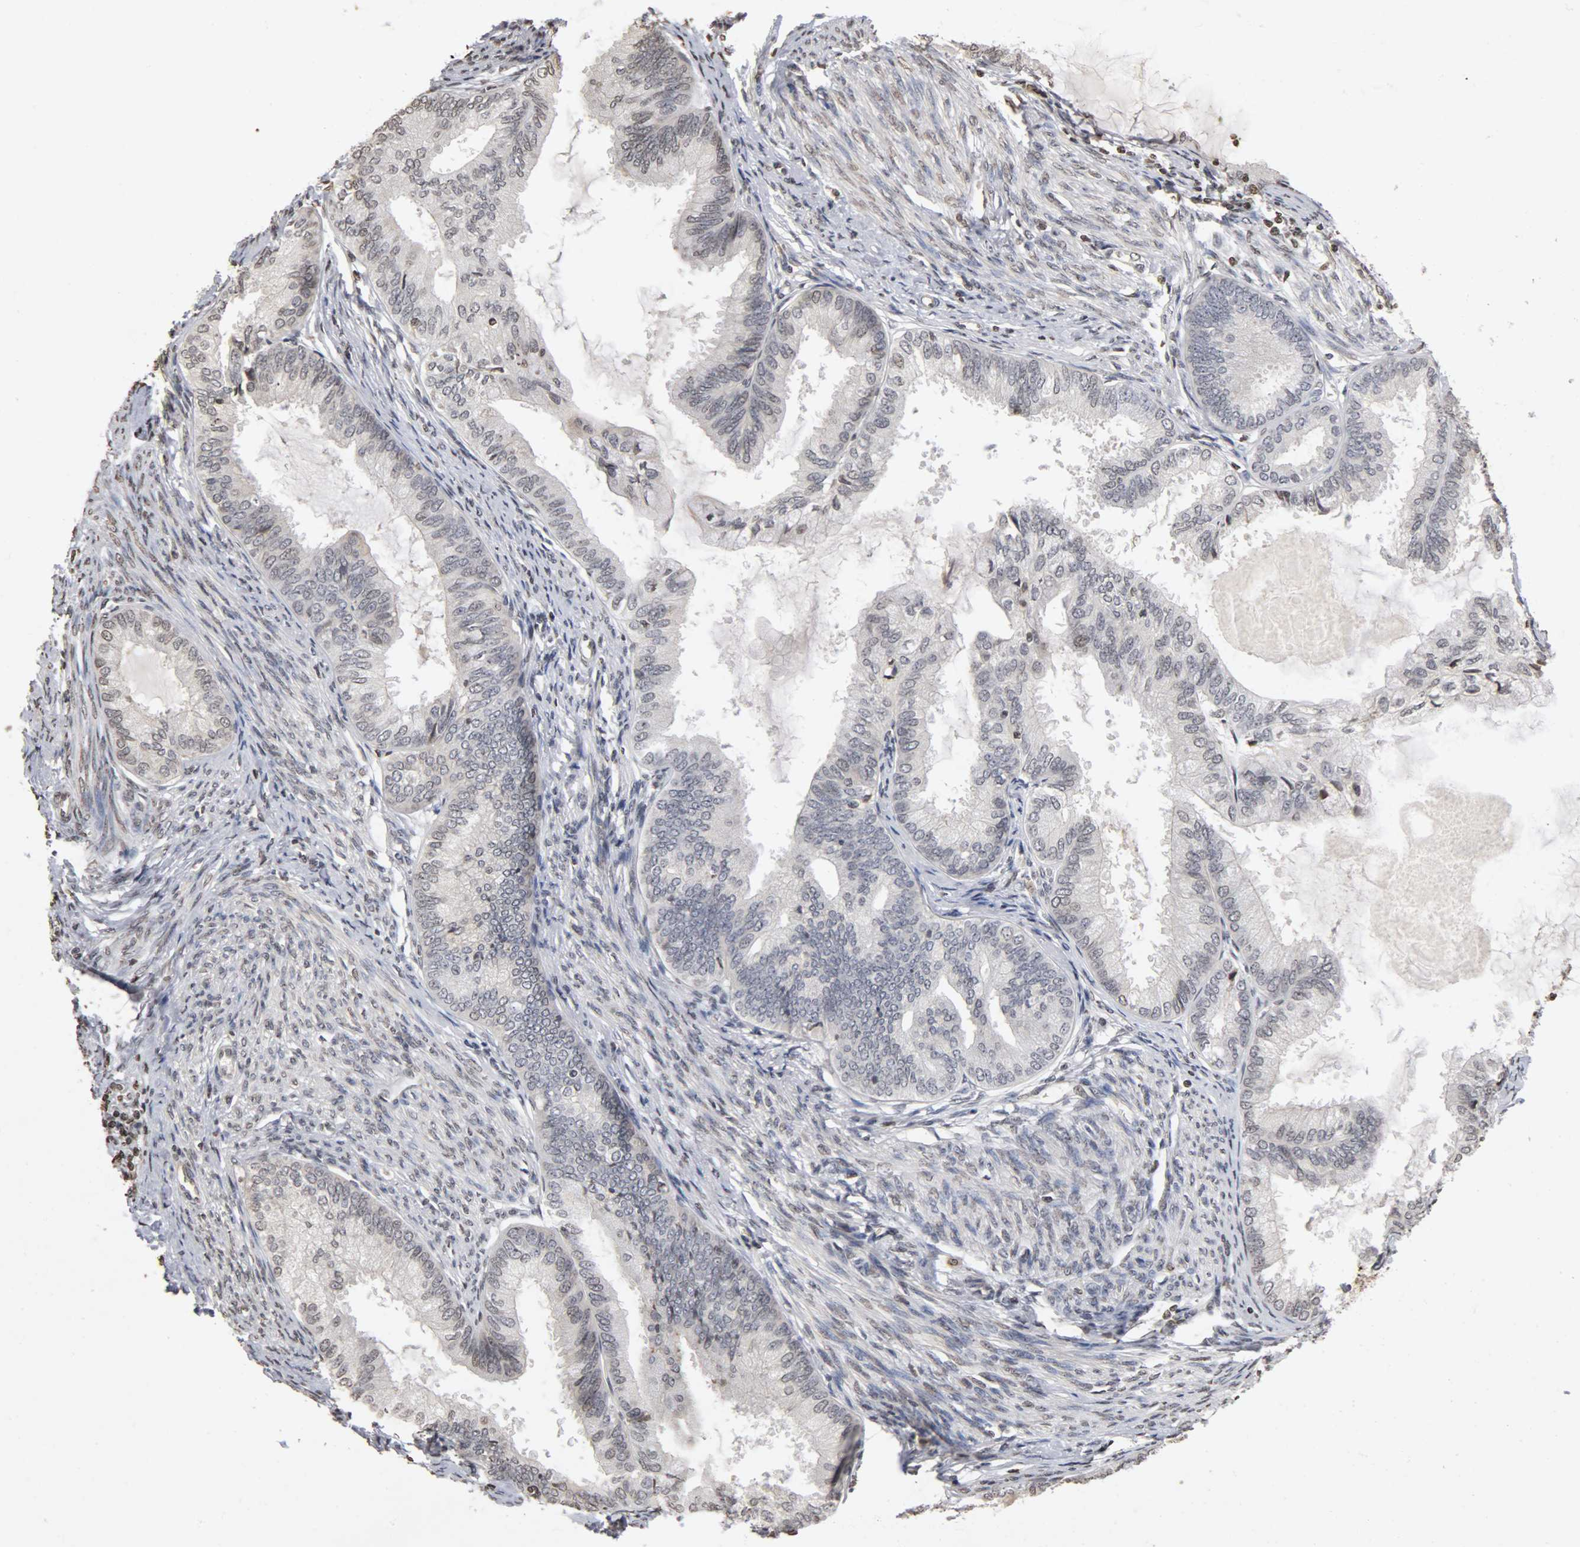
{"staining": {"intensity": "weak", "quantity": "<25%", "location": "nuclear"}, "tissue": "endometrial cancer", "cell_type": "Tumor cells", "image_type": "cancer", "snomed": [{"axis": "morphology", "description": "Adenocarcinoma, NOS"}, {"axis": "topography", "description": "Endometrium"}], "caption": "An immunohistochemistry (IHC) image of adenocarcinoma (endometrial) is shown. There is no staining in tumor cells of adenocarcinoma (endometrial).", "gene": "ERCC2", "patient": {"sex": "female", "age": 86}}